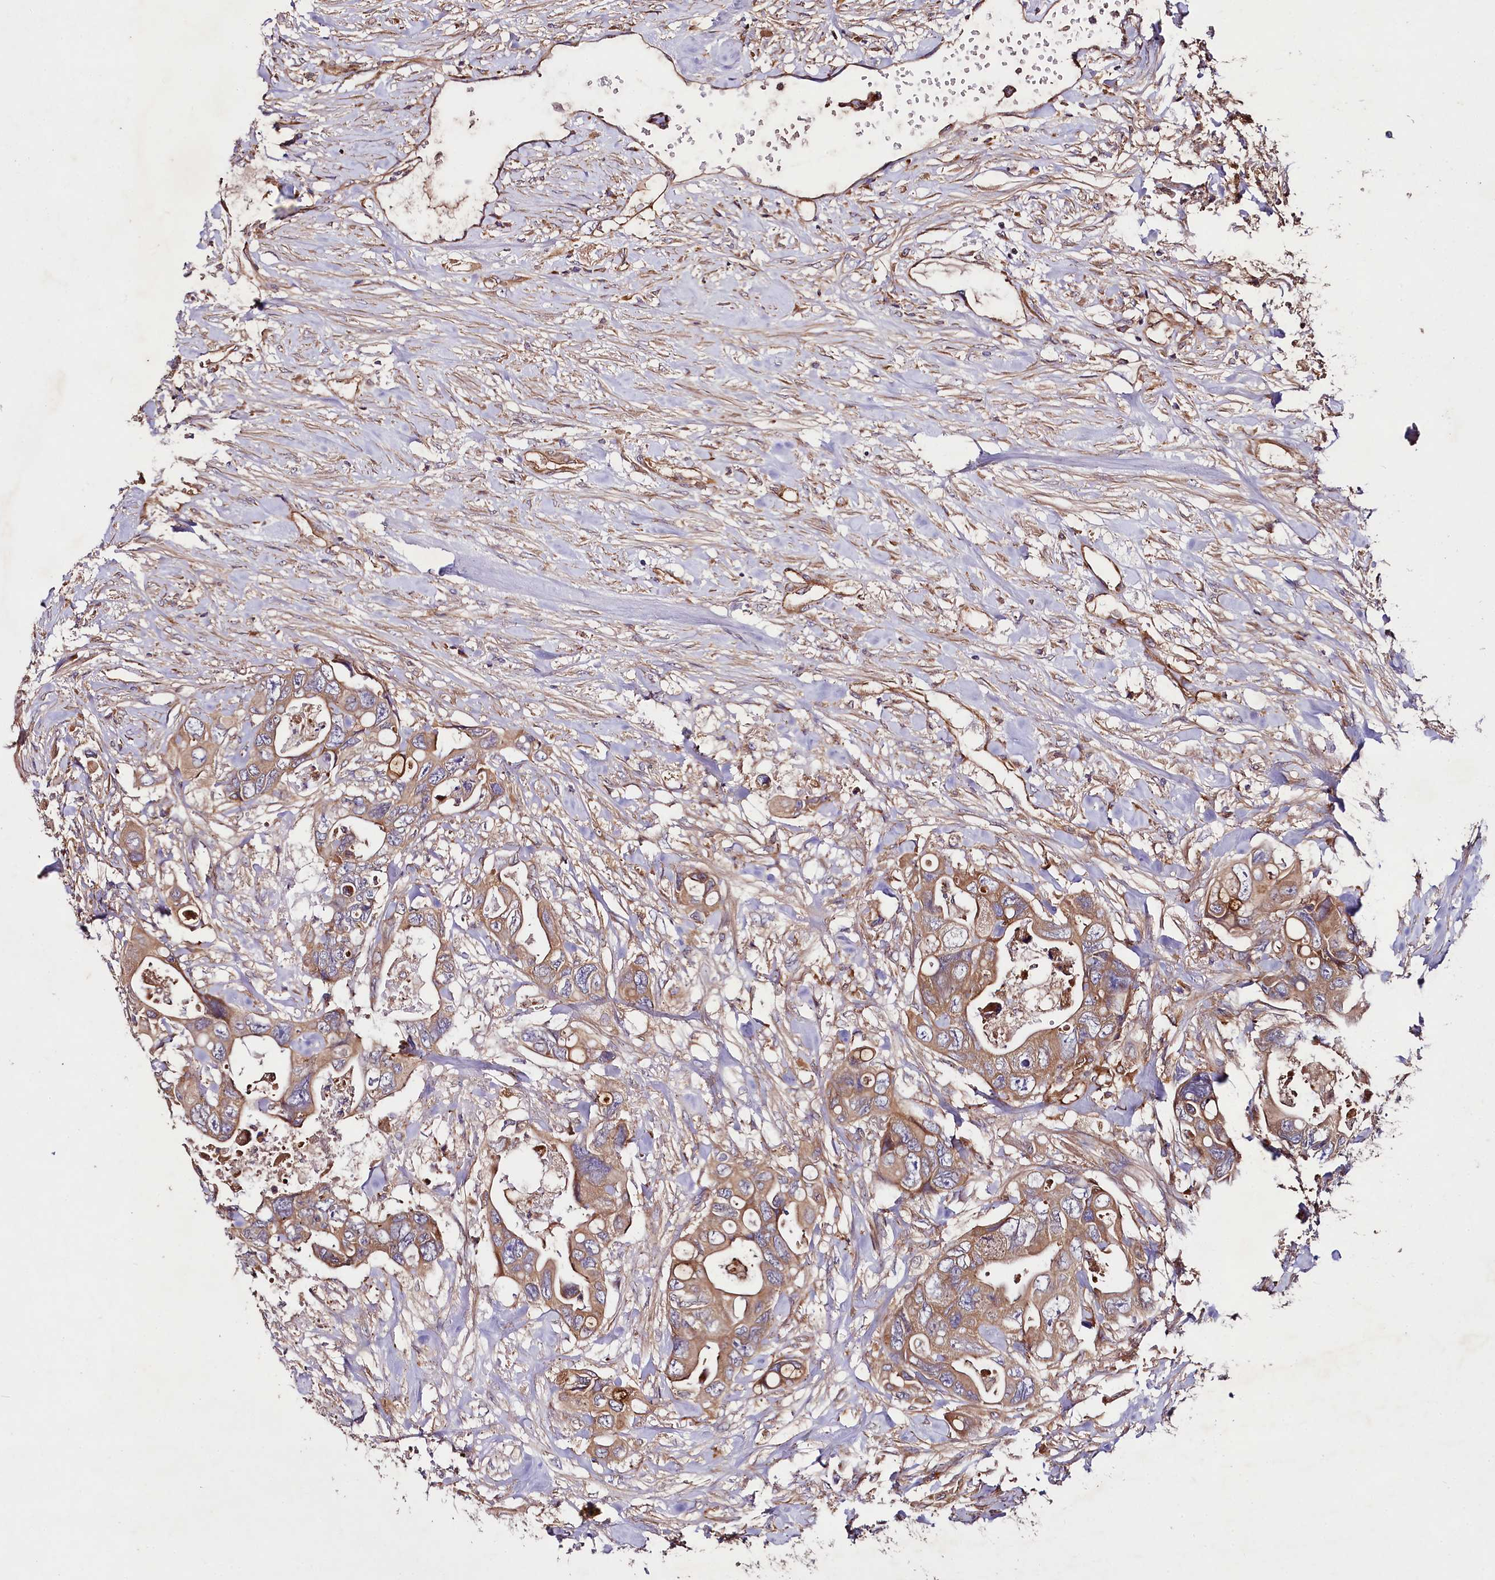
{"staining": {"intensity": "moderate", "quantity": ">75%", "location": "cytoplasmic/membranous"}, "tissue": "colorectal cancer", "cell_type": "Tumor cells", "image_type": "cancer", "snomed": [{"axis": "morphology", "description": "Adenocarcinoma, NOS"}, {"axis": "topography", "description": "Rectum"}], "caption": "Moderate cytoplasmic/membranous expression for a protein is appreciated in approximately >75% of tumor cells of colorectal adenocarcinoma using immunohistochemistry (IHC).", "gene": "CEP295", "patient": {"sex": "male", "age": 57}}